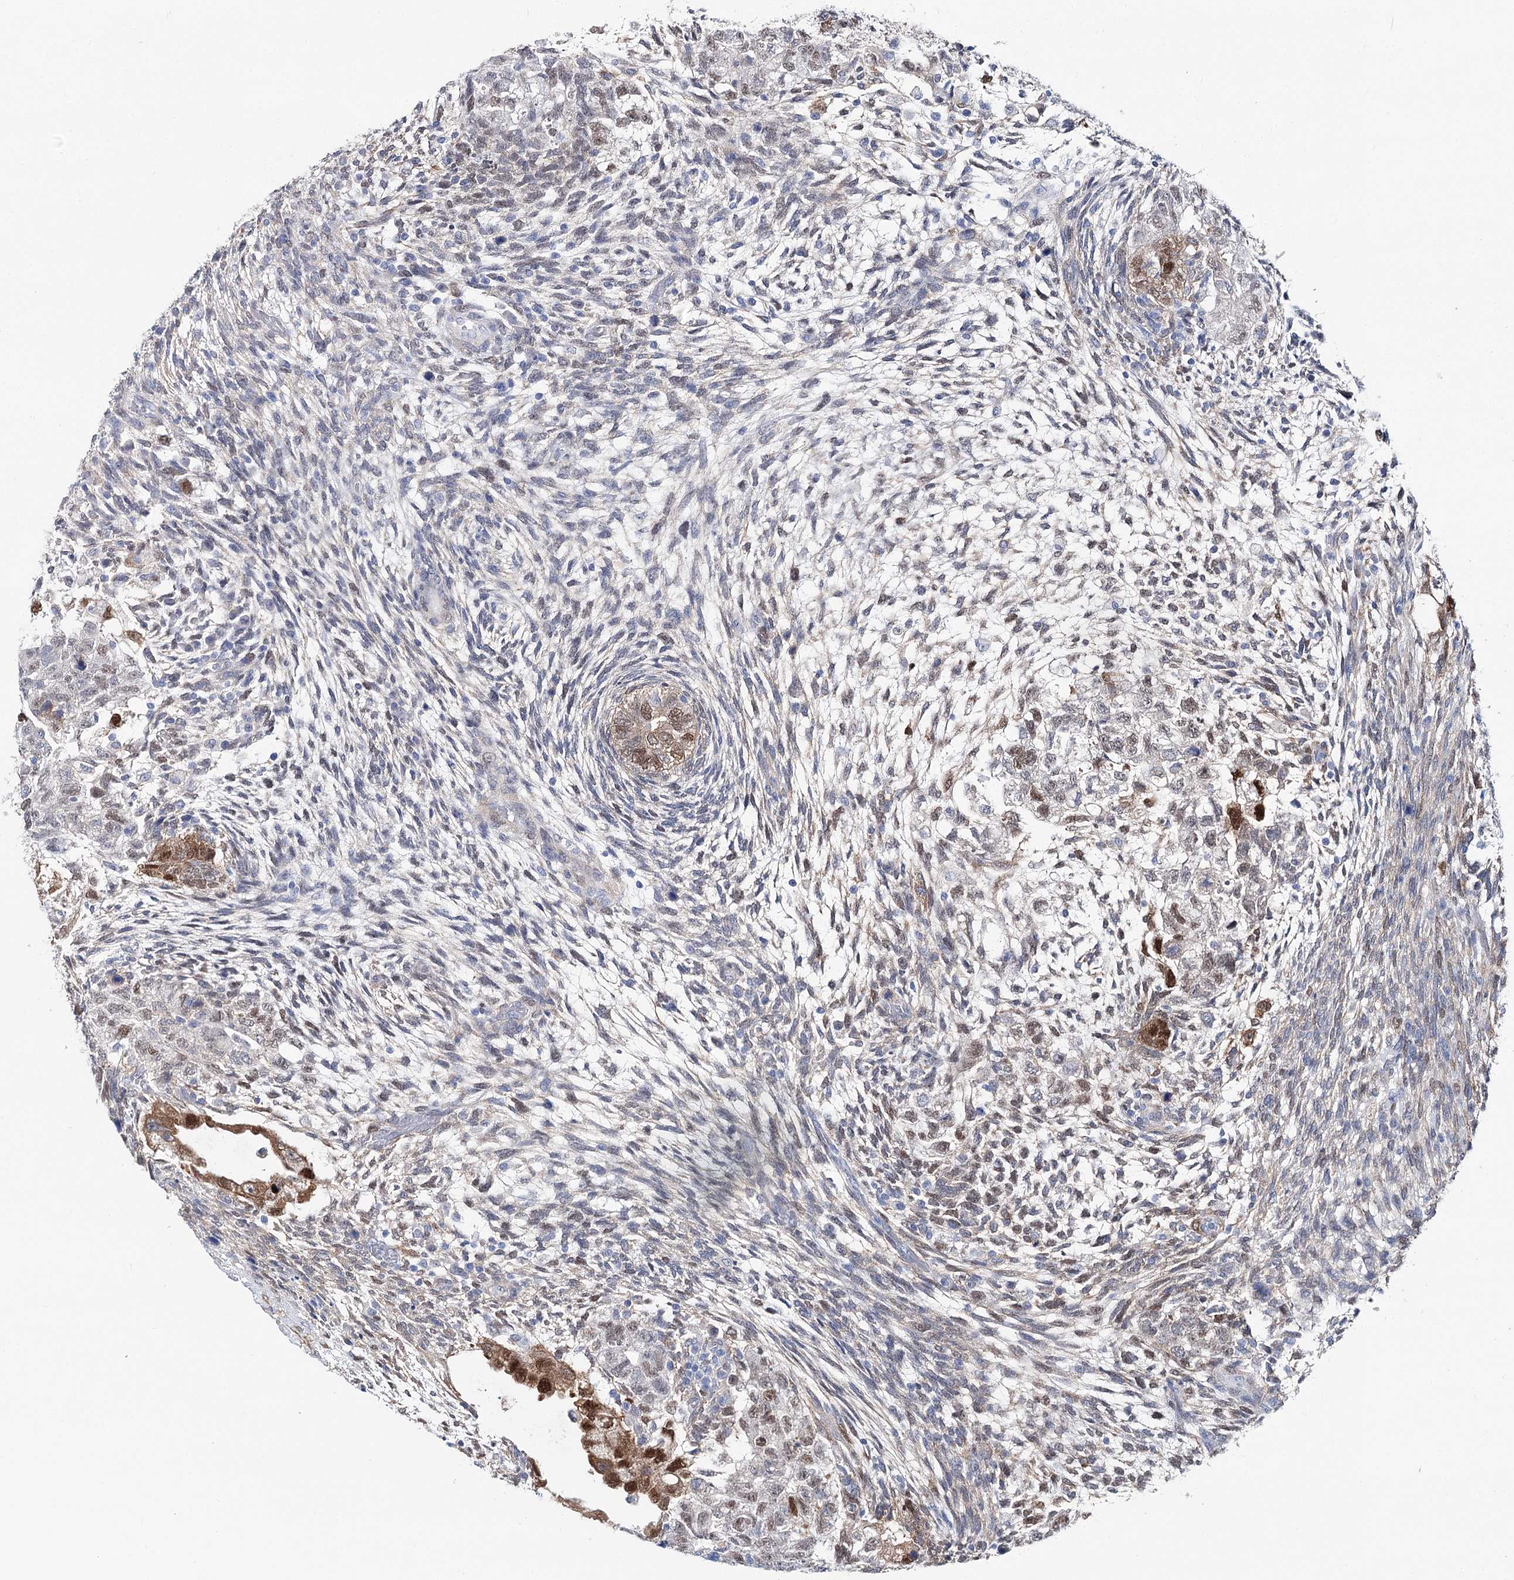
{"staining": {"intensity": "moderate", "quantity": "<25%", "location": "cytoplasmic/membranous,nuclear"}, "tissue": "testis cancer", "cell_type": "Tumor cells", "image_type": "cancer", "snomed": [{"axis": "morphology", "description": "Normal tissue, NOS"}, {"axis": "morphology", "description": "Carcinoma, Embryonal, NOS"}, {"axis": "topography", "description": "Testis"}], "caption": "Human testis embryonal carcinoma stained for a protein (brown) demonstrates moderate cytoplasmic/membranous and nuclear positive positivity in about <25% of tumor cells.", "gene": "UGDH", "patient": {"sex": "male", "age": 36}}